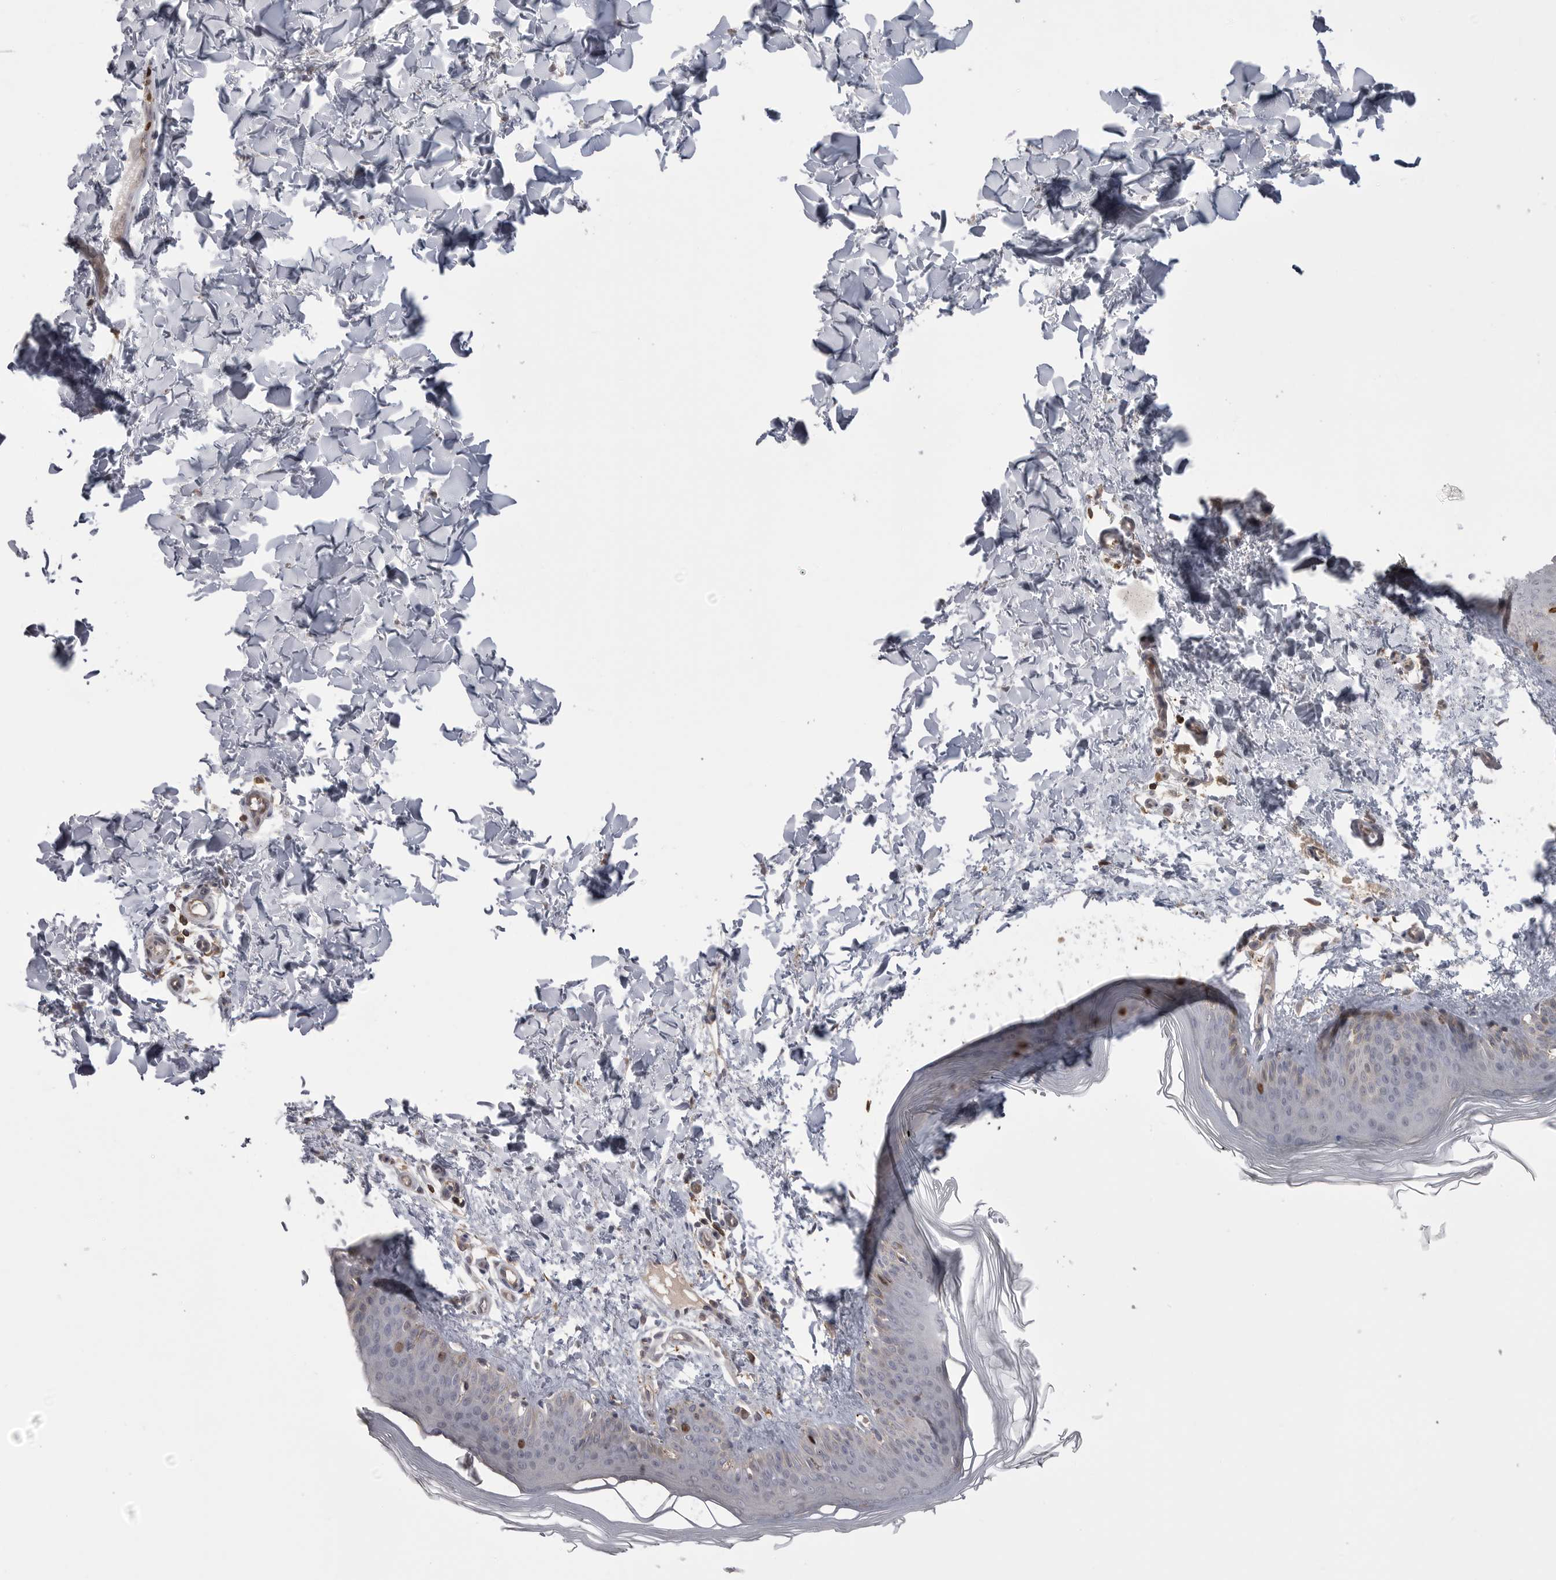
{"staining": {"intensity": "negative", "quantity": "none", "location": "none"}, "tissue": "skin", "cell_type": "Fibroblasts", "image_type": "normal", "snomed": [{"axis": "morphology", "description": "Normal tissue, NOS"}, {"axis": "topography", "description": "Skin"}], "caption": "Immunohistochemistry (IHC) of unremarkable skin reveals no positivity in fibroblasts.", "gene": "TOP2A", "patient": {"sex": "female", "age": 27}}